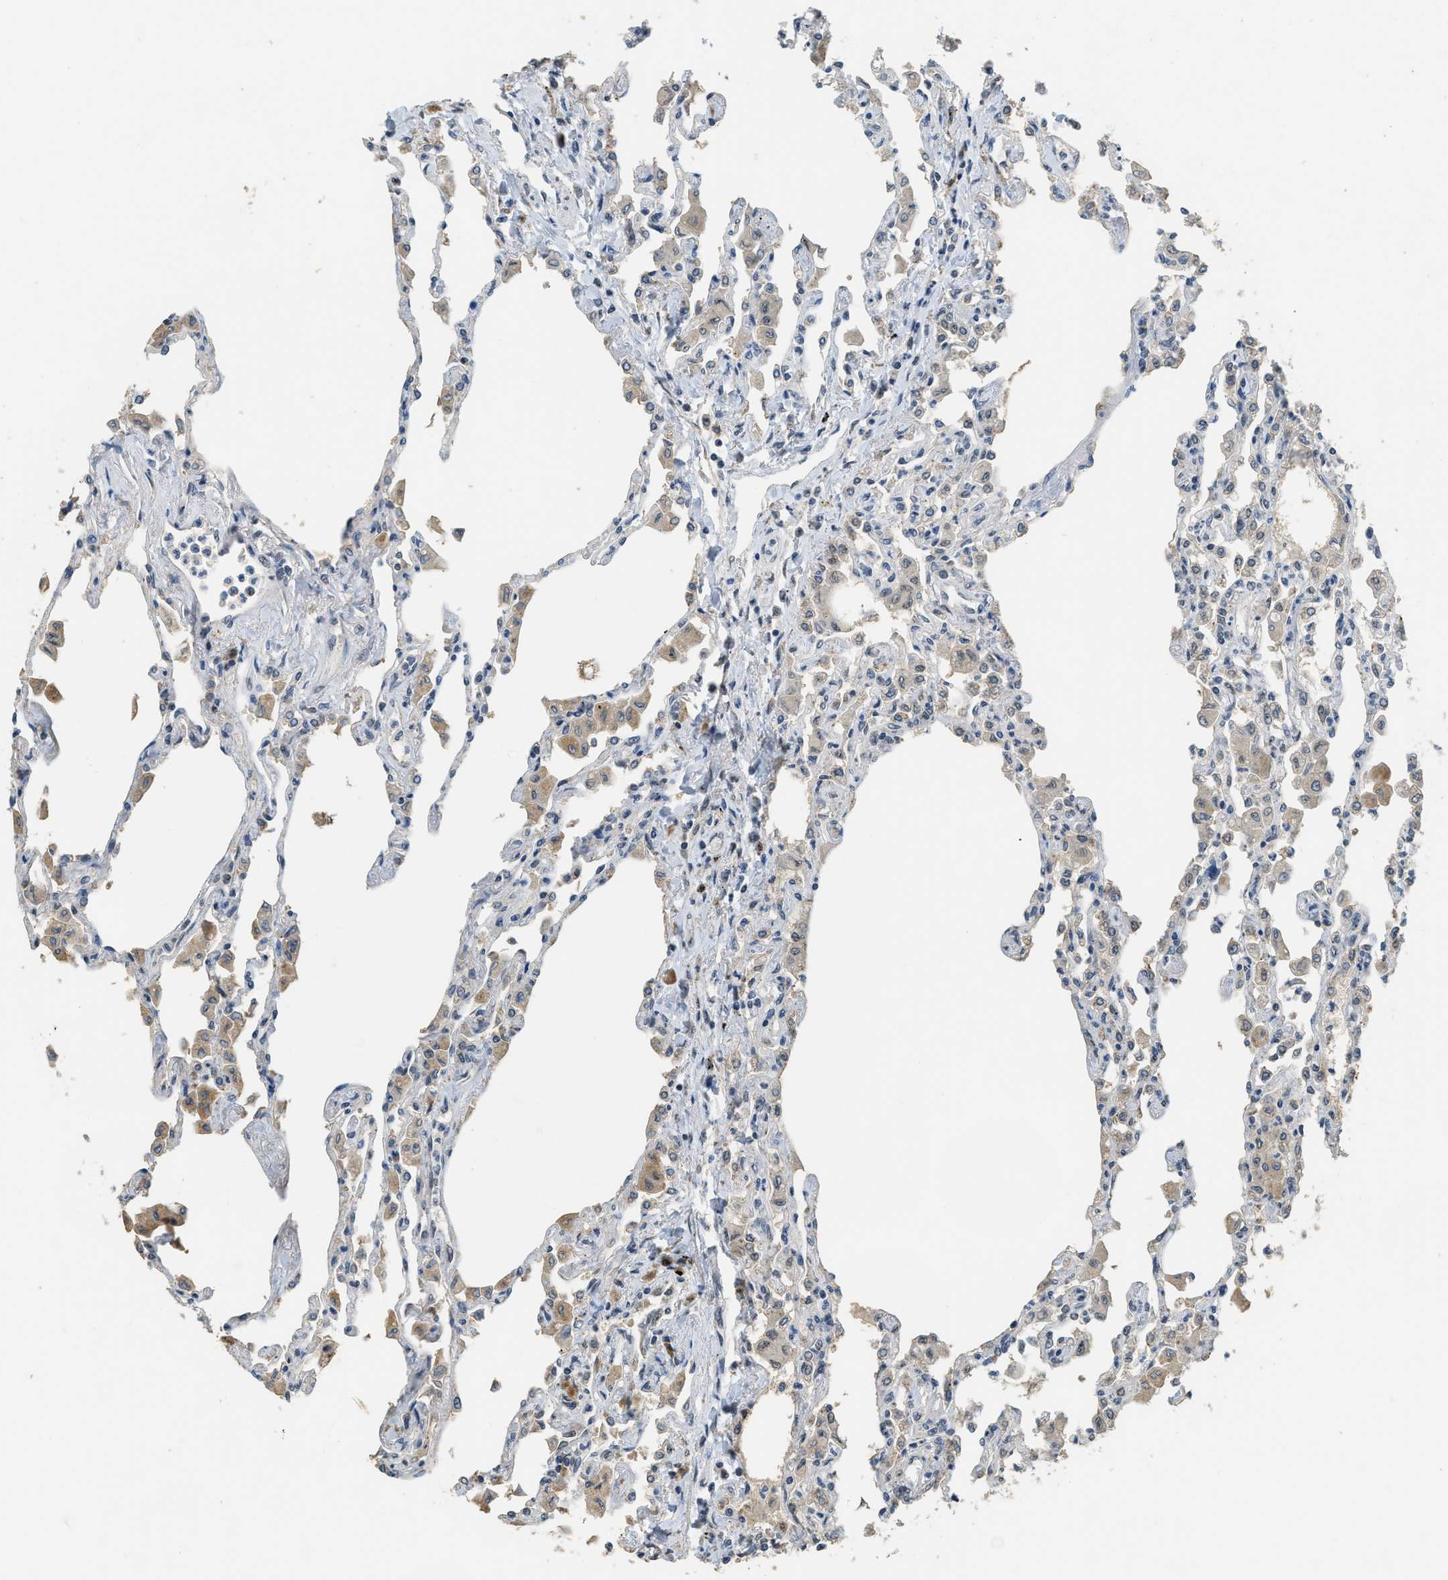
{"staining": {"intensity": "moderate", "quantity": "<25%", "location": "cytoplasmic/membranous"}, "tissue": "lung", "cell_type": "Alveolar cells", "image_type": "normal", "snomed": [{"axis": "morphology", "description": "Normal tissue, NOS"}, {"axis": "topography", "description": "Bronchus"}, {"axis": "topography", "description": "Lung"}], "caption": "Immunohistochemical staining of benign human lung demonstrates low levels of moderate cytoplasmic/membranous staining in approximately <25% of alveolar cells.", "gene": "IPO7", "patient": {"sex": "female", "age": 49}}